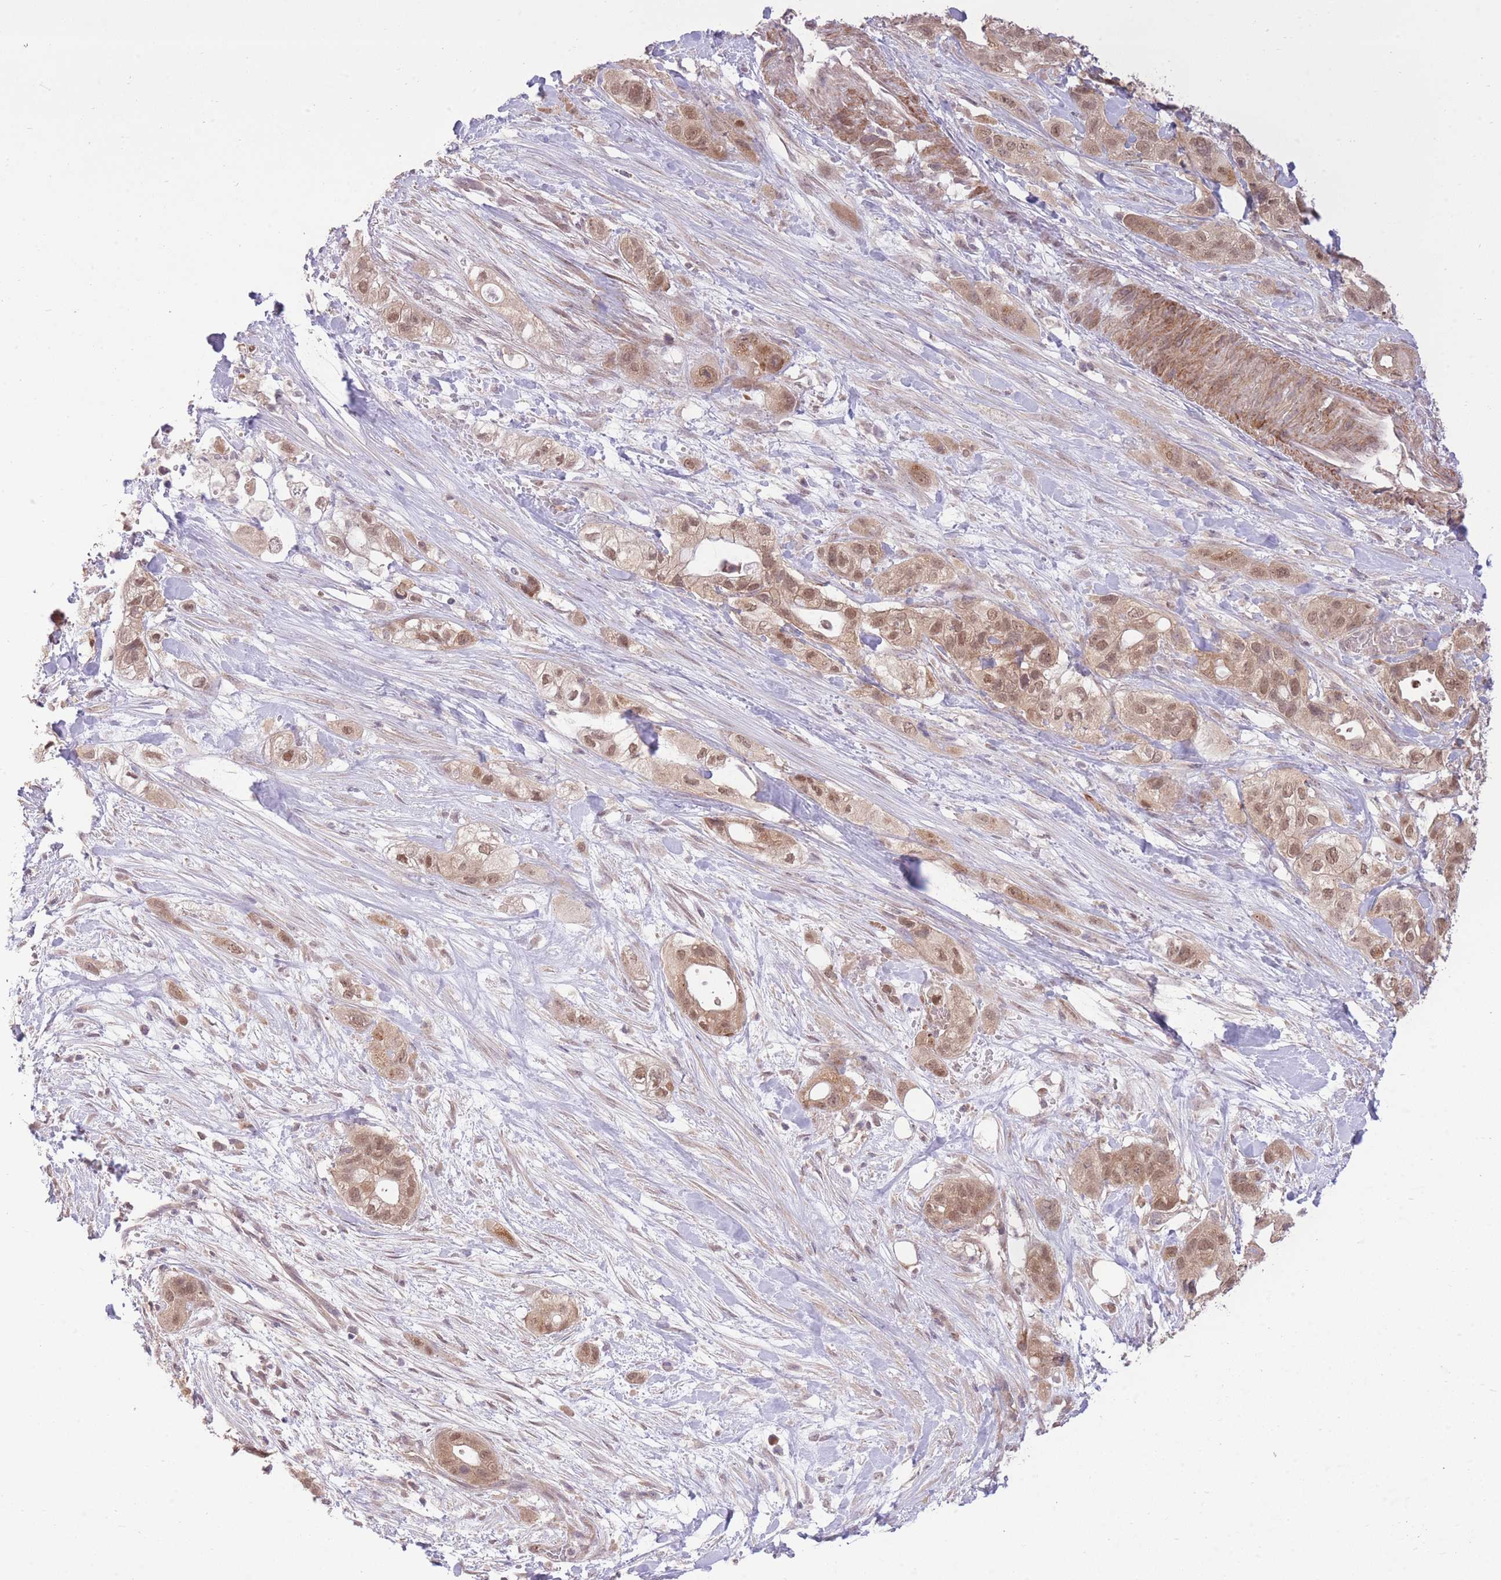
{"staining": {"intensity": "moderate", "quantity": ">75%", "location": "cytoplasmic/membranous,nuclear"}, "tissue": "pancreatic cancer", "cell_type": "Tumor cells", "image_type": "cancer", "snomed": [{"axis": "morphology", "description": "Adenocarcinoma, NOS"}, {"axis": "topography", "description": "Pancreas"}], "caption": "Protein staining exhibits moderate cytoplasmic/membranous and nuclear staining in about >75% of tumor cells in pancreatic cancer (adenocarcinoma).", "gene": "ELOA2", "patient": {"sex": "male", "age": 44}}